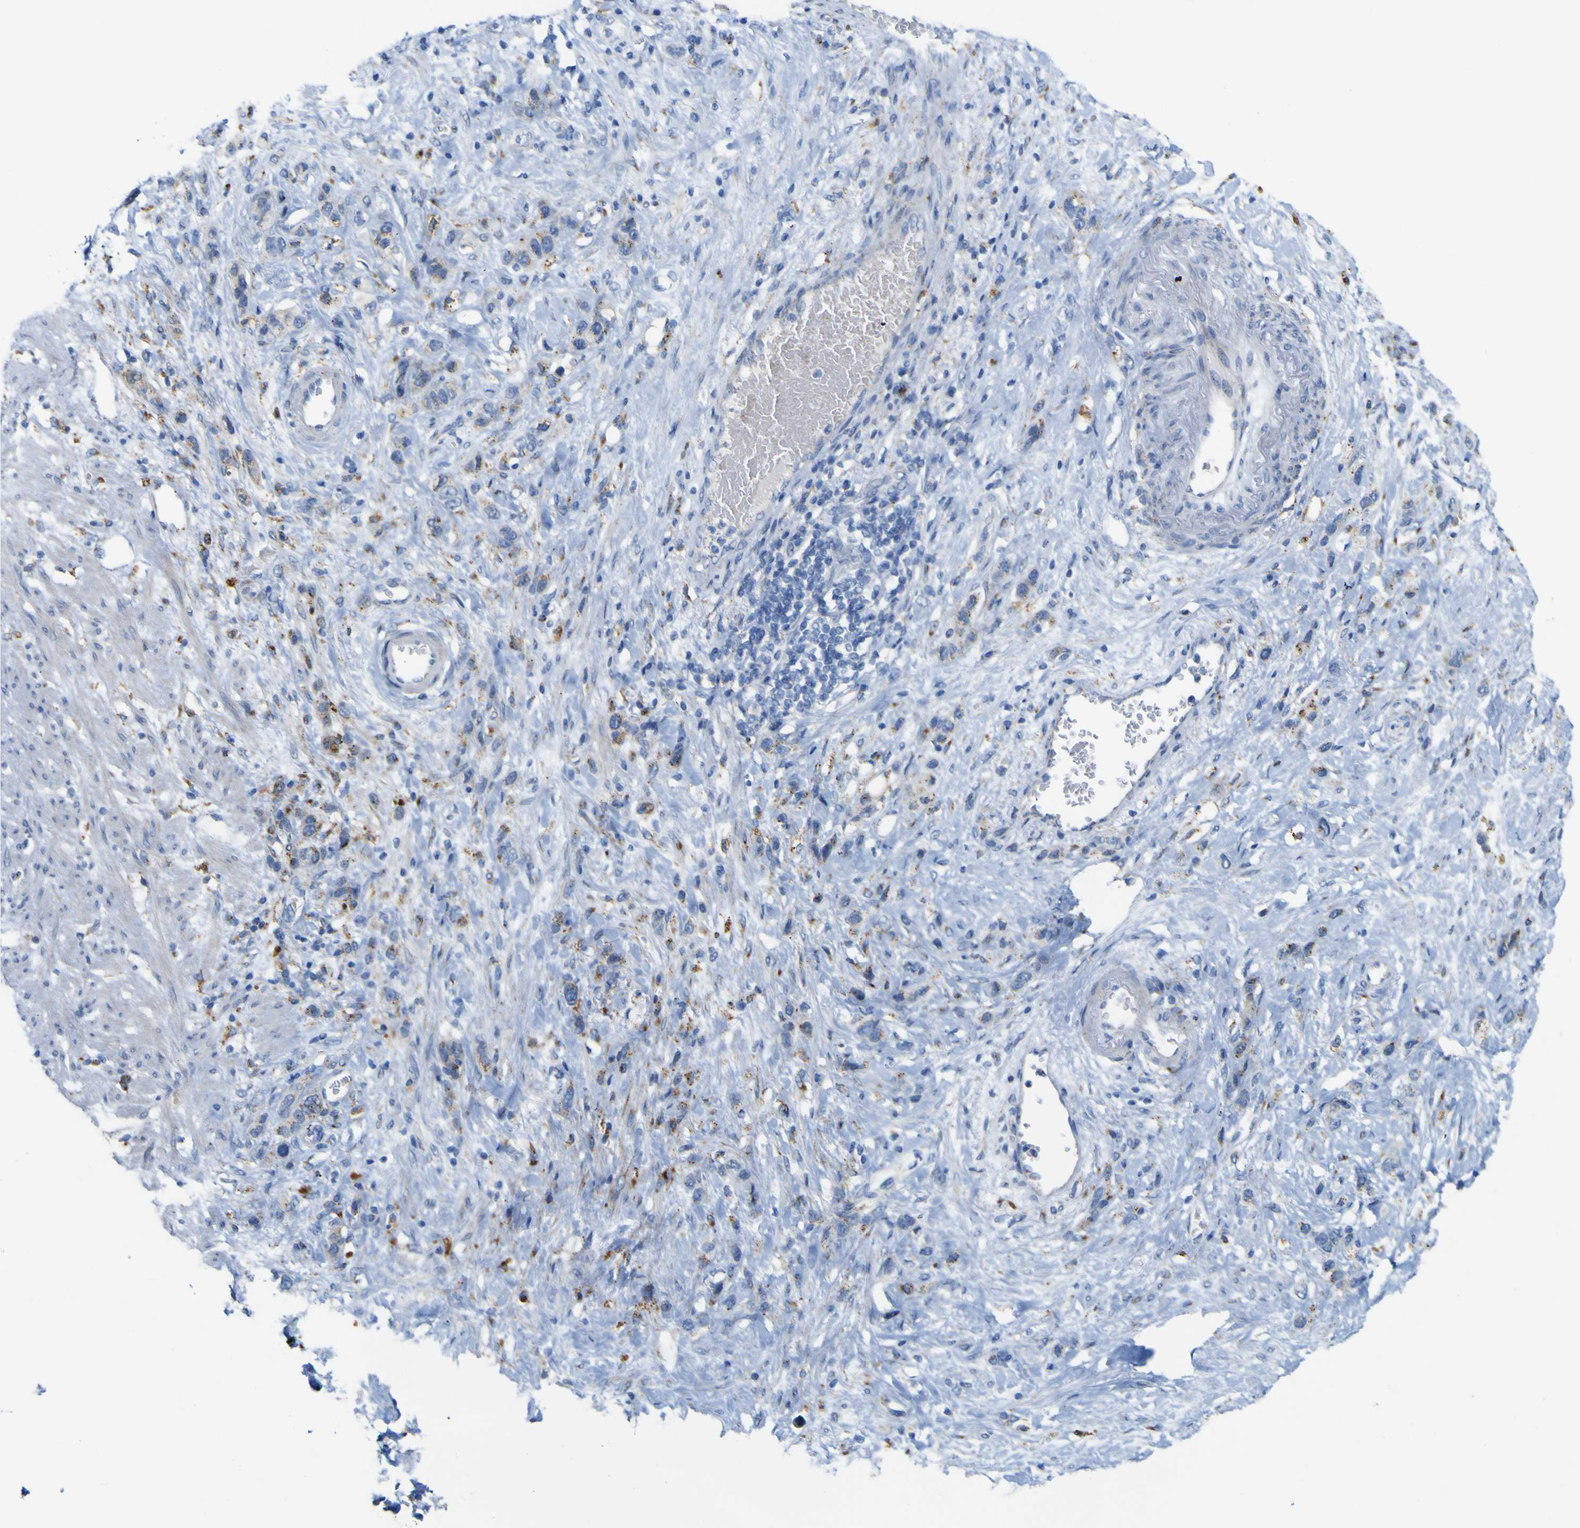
{"staining": {"intensity": "moderate", "quantity": ">75%", "location": "cytoplasmic/membranous"}, "tissue": "stomach cancer", "cell_type": "Tumor cells", "image_type": "cancer", "snomed": [{"axis": "morphology", "description": "Adenocarcinoma, NOS"}, {"axis": "morphology", "description": "Adenocarcinoma, High grade"}, {"axis": "topography", "description": "Stomach, upper"}, {"axis": "topography", "description": "Stomach, lower"}], "caption": "Immunohistochemistry (IHC) histopathology image of human stomach cancer stained for a protein (brown), which reveals medium levels of moderate cytoplasmic/membranous expression in approximately >75% of tumor cells.", "gene": "PTPRF", "patient": {"sex": "female", "age": 65}}